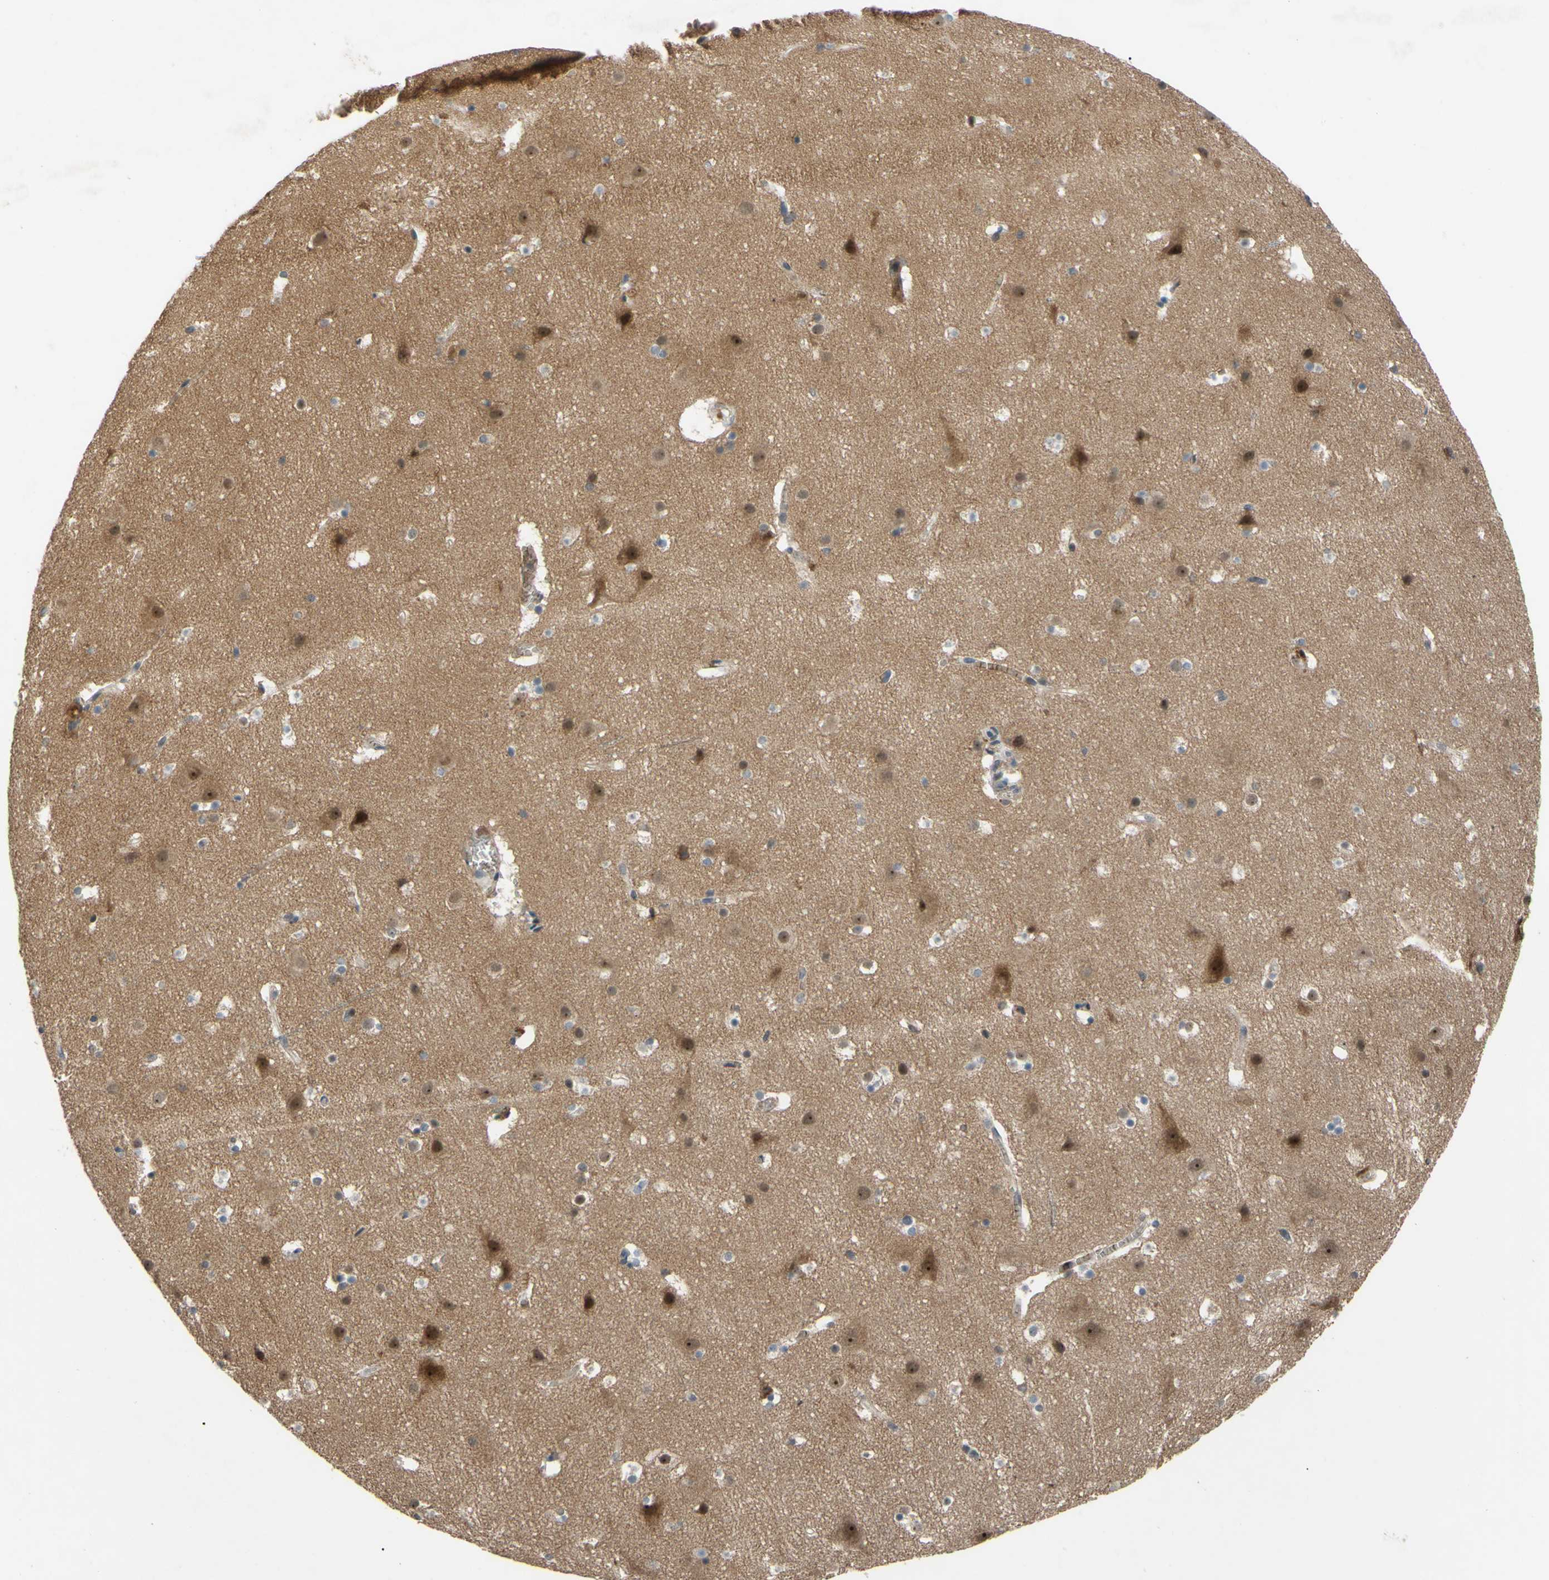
{"staining": {"intensity": "weak", "quantity": "25%-75%", "location": "cytoplasmic/membranous"}, "tissue": "cerebral cortex", "cell_type": "Endothelial cells", "image_type": "normal", "snomed": [{"axis": "morphology", "description": "Normal tissue, NOS"}, {"axis": "topography", "description": "Cerebral cortex"}], "caption": "Endothelial cells show weak cytoplasmic/membranous staining in about 25%-75% of cells in unremarkable cerebral cortex. (IHC, brightfield microscopy, high magnification).", "gene": "ALK", "patient": {"sex": "male", "age": 45}}